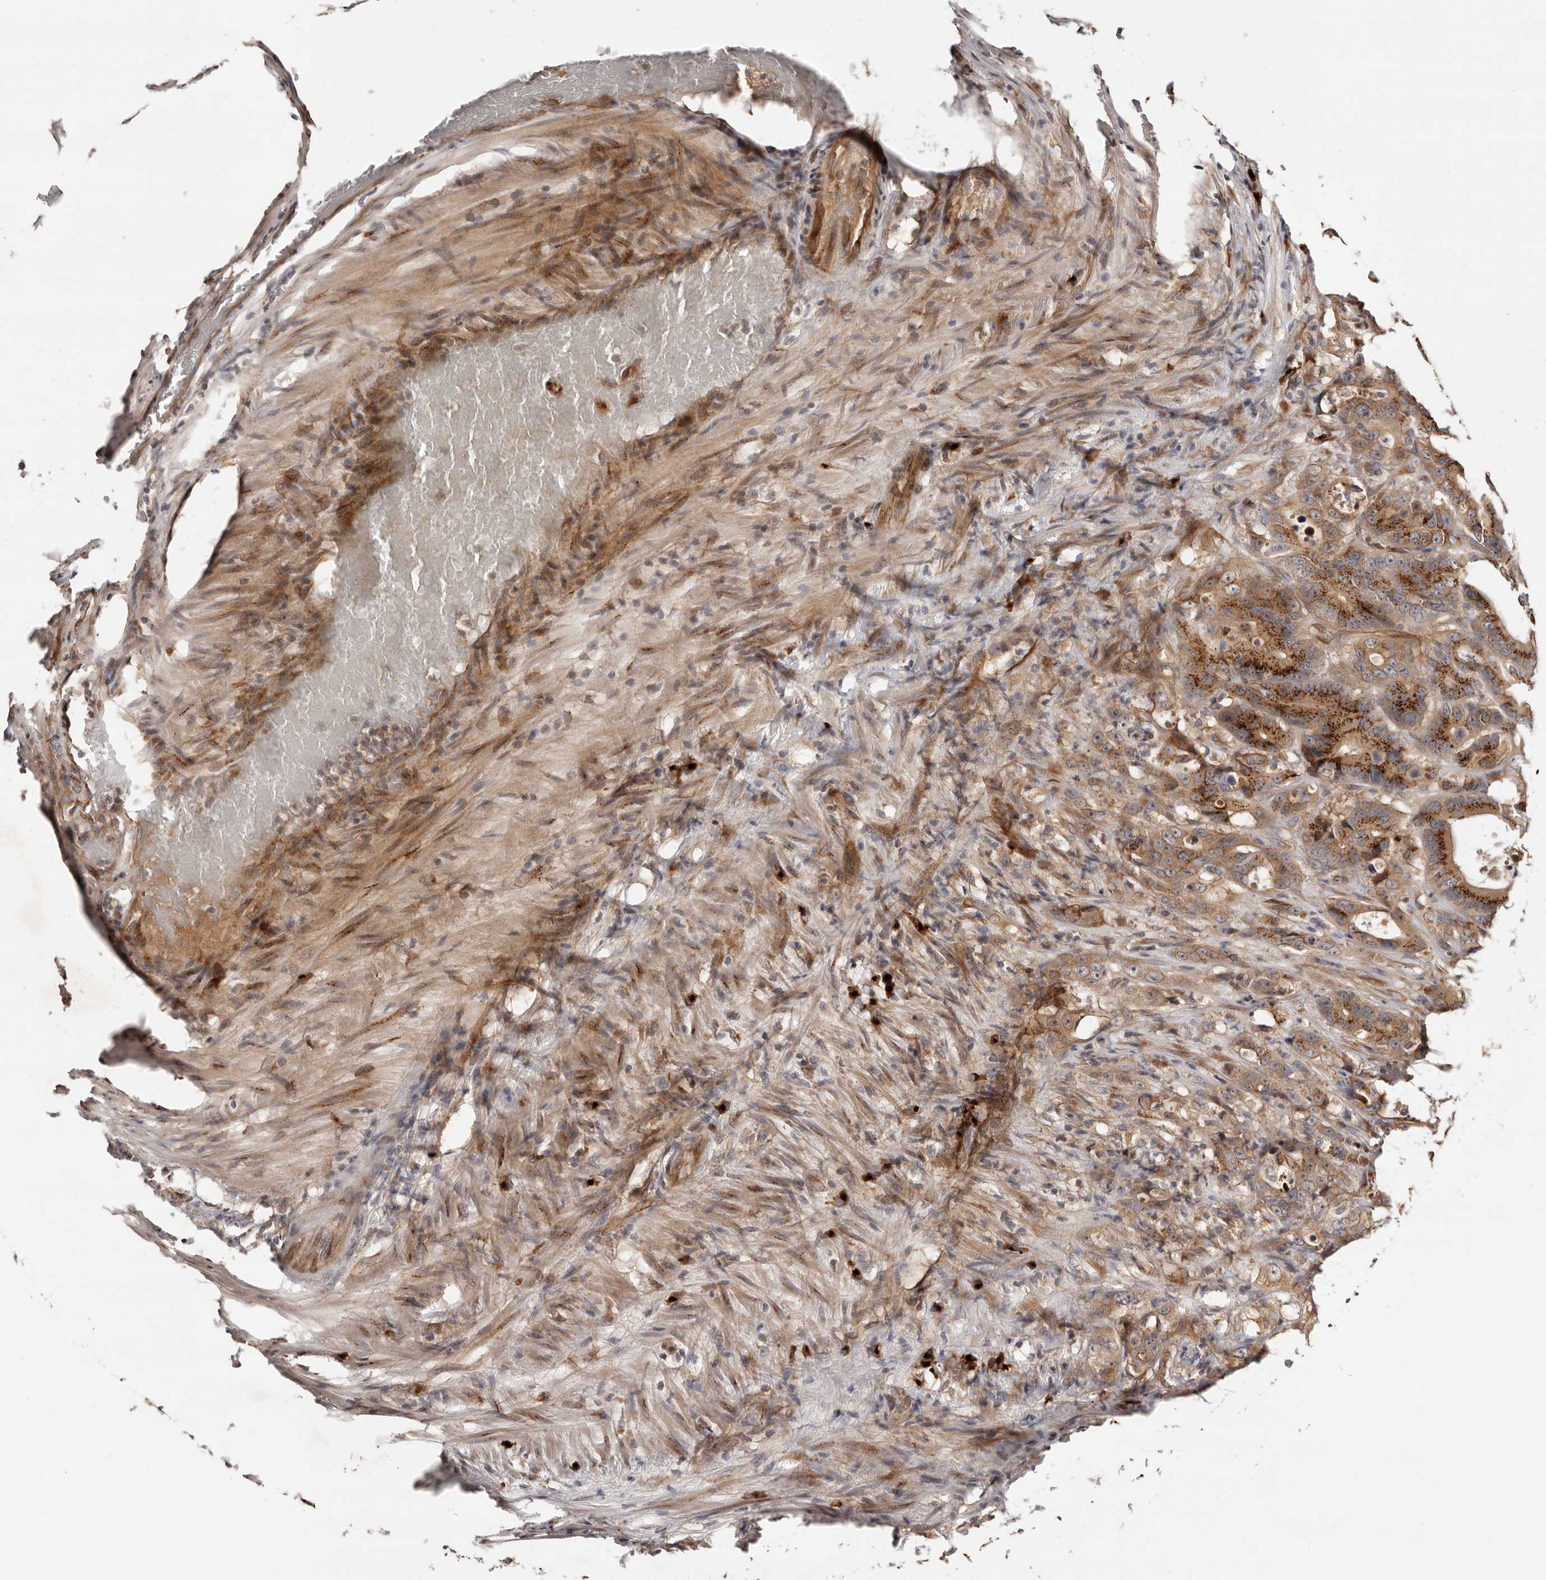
{"staining": {"intensity": "strong", "quantity": ">75%", "location": "cytoplasmic/membranous"}, "tissue": "colorectal cancer", "cell_type": "Tumor cells", "image_type": "cancer", "snomed": [{"axis": "morphology", "description": "Adenocarcinoma, NOS"}, {"axis": "topography", "description": "Colon"}], "caption": "Immunohistochemical staining of adenocarcinoma (colorectal) demonstrates high levels of strong cytoplasmic/membranous expression in approximately >75% of tumor cells.", "gene": "DACT2", "patient": {"sex": "male", "age": 83}}